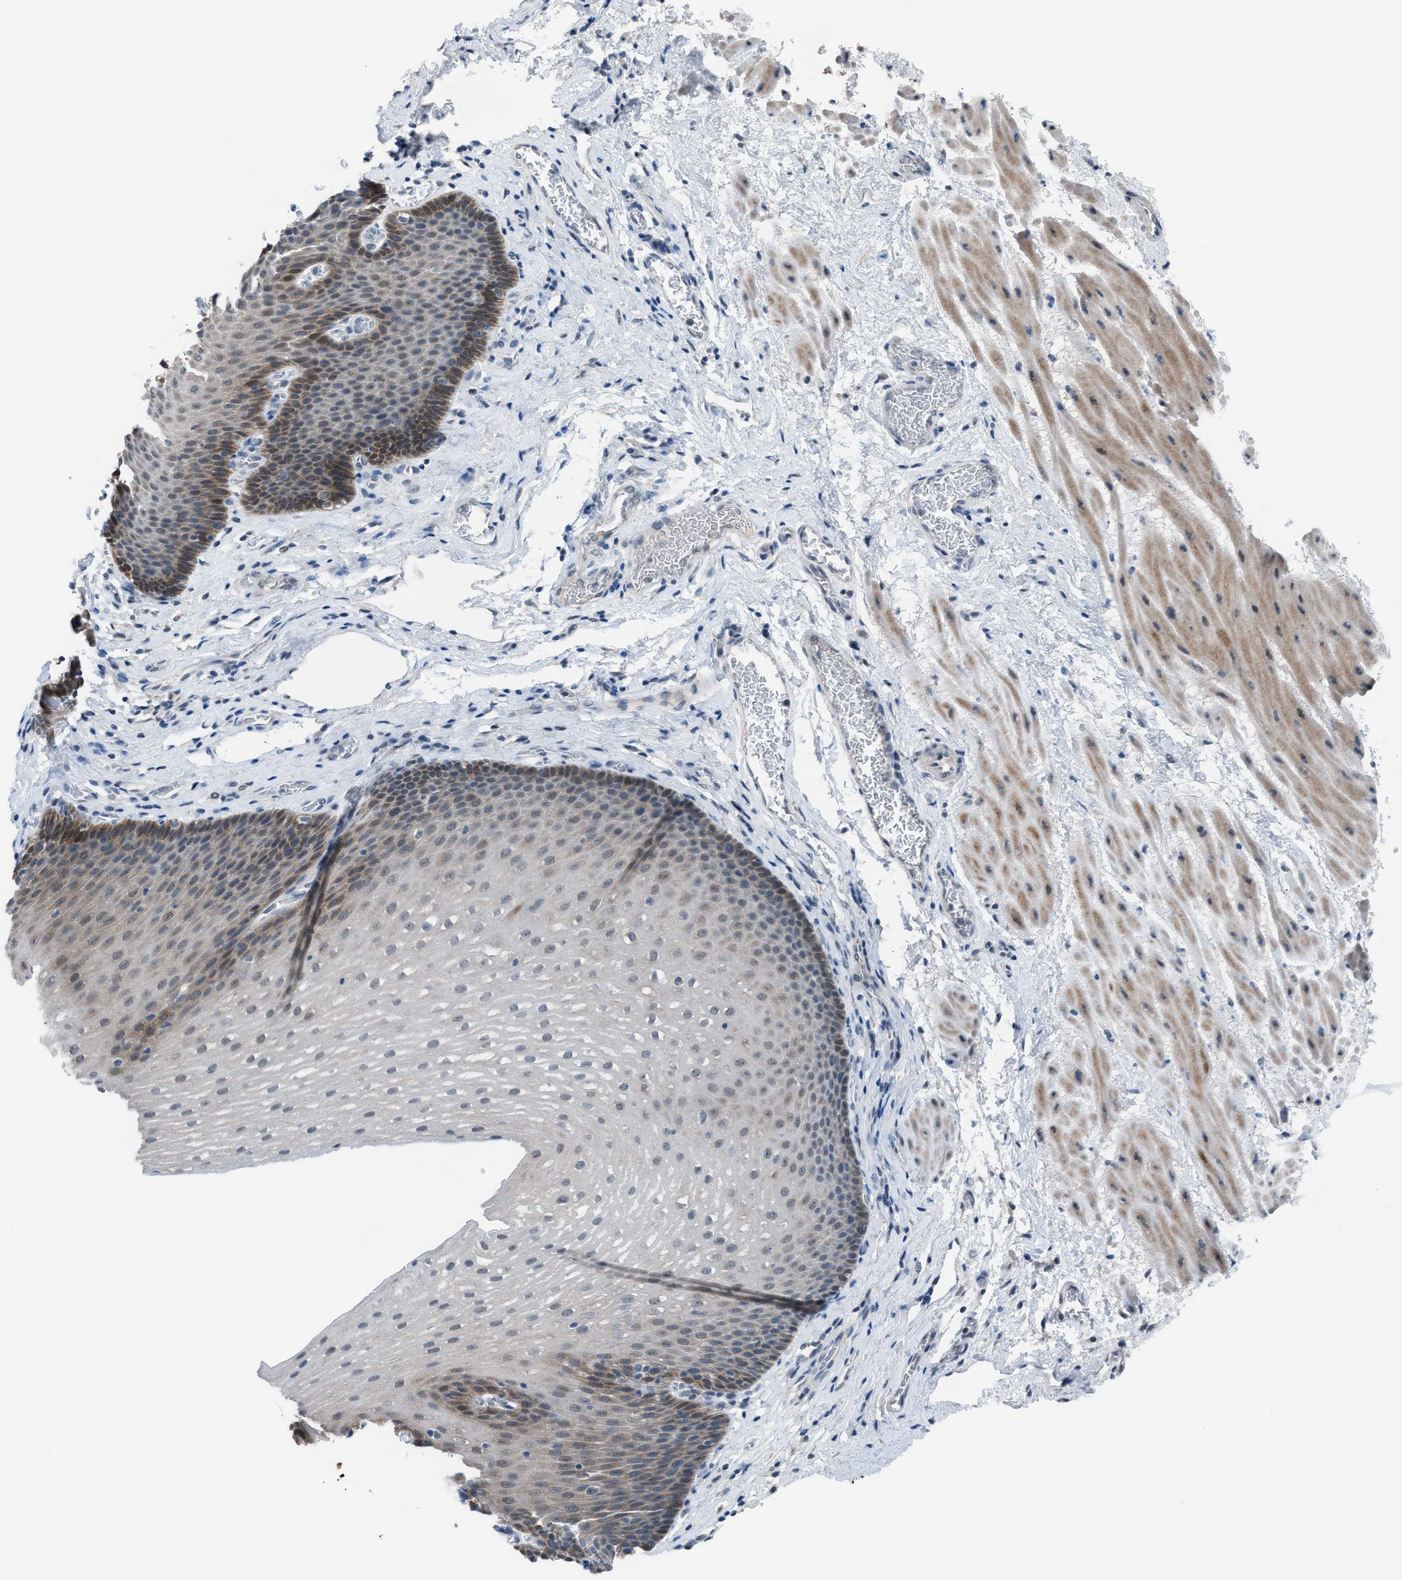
{"staining": {"intensity": "moderate", "quantity": "<25%", "location": "cytoplasmic/membranous"}, "tissue": "esophagus", "cell_type": "Squamous epithelial cells", "image_type": "normal", "snomed": [{"axis": "morphology", "description": "Normal tissue, NOS"}, {"axis": "topography", "description": "Esophagus"}], "caption": "Immunohistochemistry (IHC) histopathology image of benign esophagus: esophagus stained using immunohistochemistry (IHC) displays low levels of moderate protein expression localized specifically in the cytoplasmic/membranous of squamous epithelial cells, appearing as a cytoplasmic/membranous brown color.", "gene": "ANAPC11", "patient": {"sex": "male", "age": 48}}